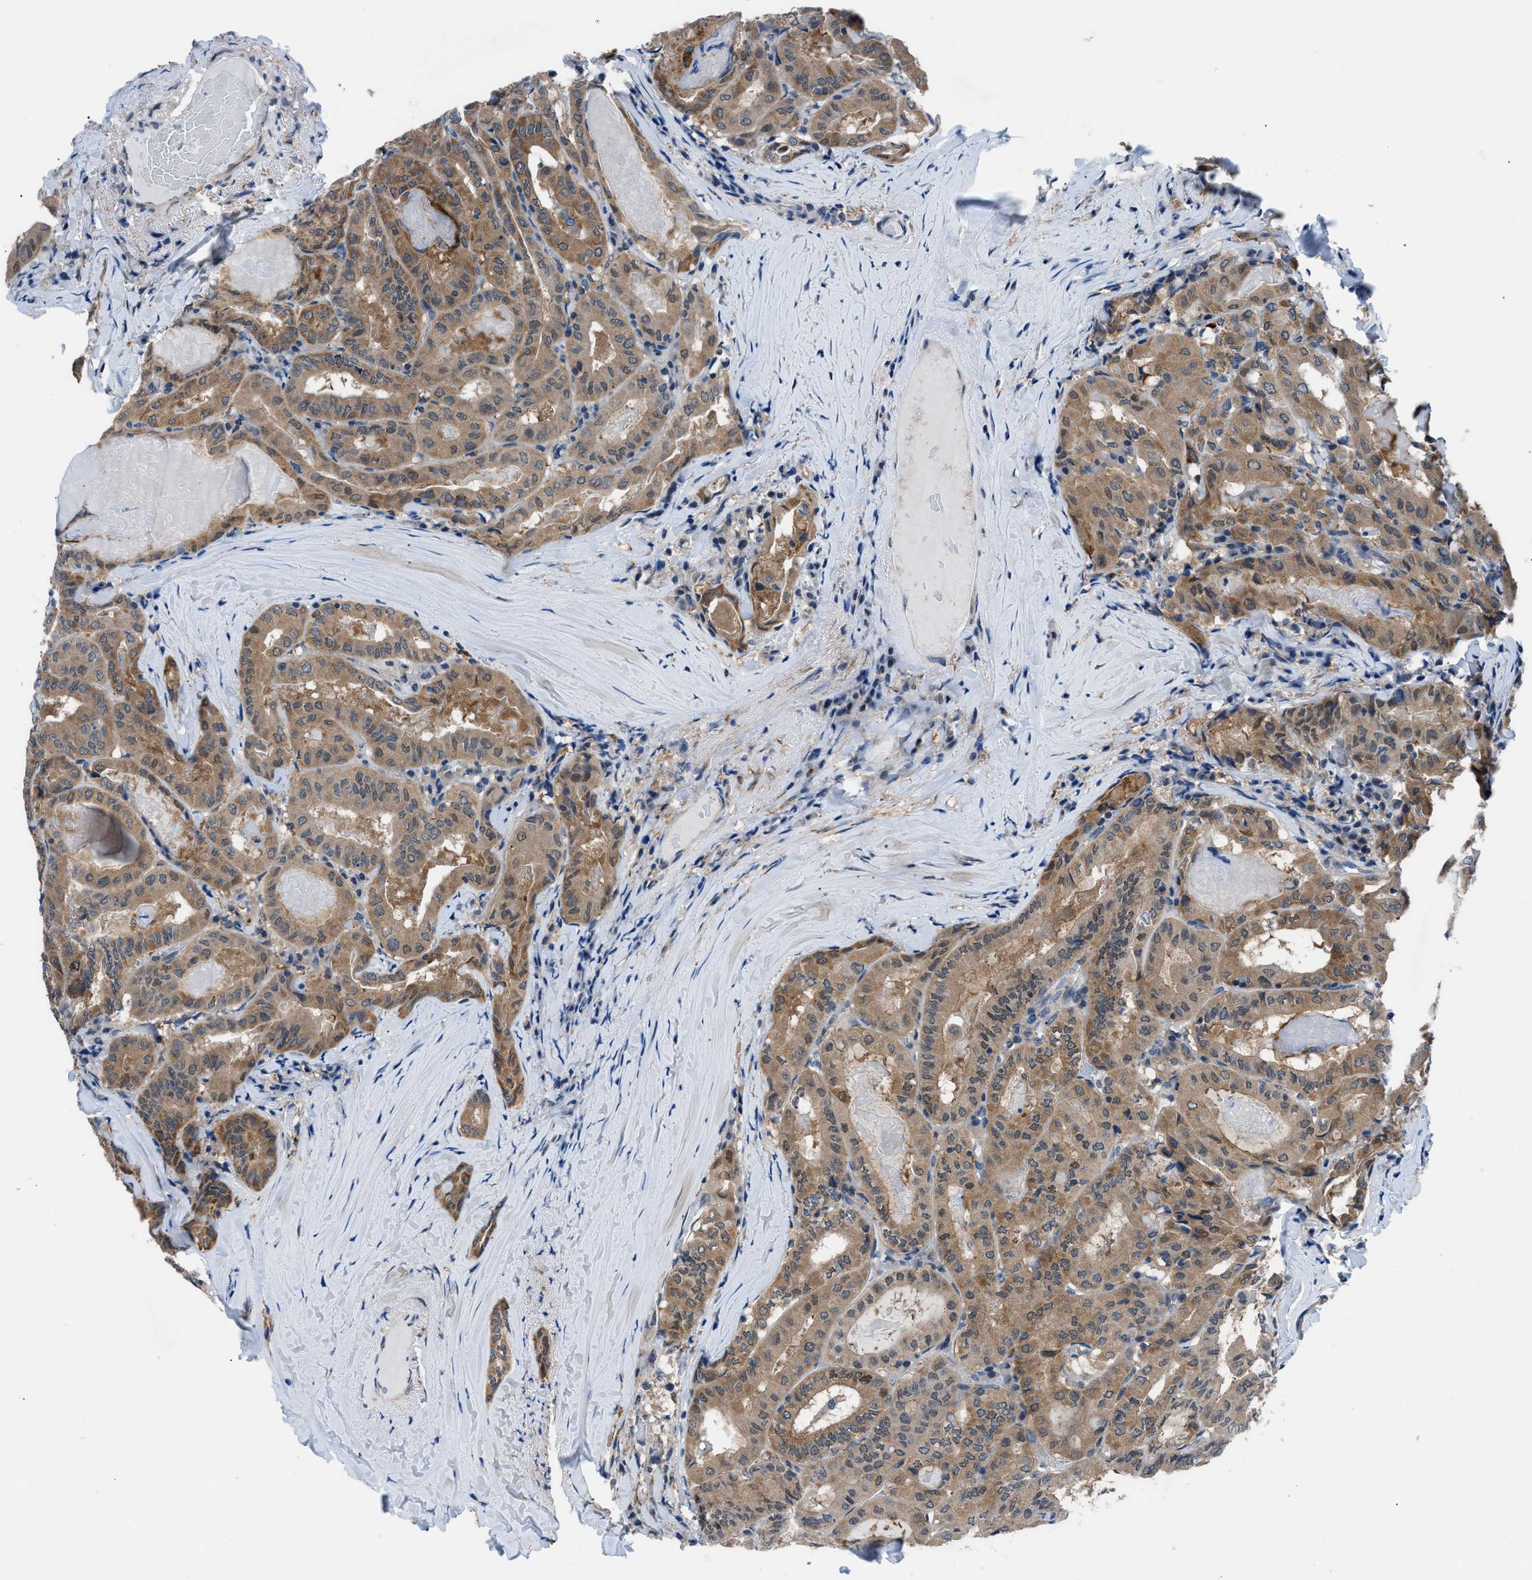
{"staining": {"intensity": "moderate", "quantity": ">75%", "location": "cytoplasmic/membranous,nuclear"}, "tissue": "thyroid cancer", "cell_type": "Tumor cells", "image_type": "cancer", "snomed": [{"axis": "morphology", "description": "Papillary adenocarcinoma, NOS"}, {"axis": "topography", "description": "Thyroid gland"}], "caption": "Moderate cytoplasmic/membranous and nuclear staining for a protein is identified in approximately >75% of tumor cells of thyroid papillary adenocarcinoma using immunohistochemistry.", "gene": "TMEM45B", "patient": {"sex": "female", "age": 42}}